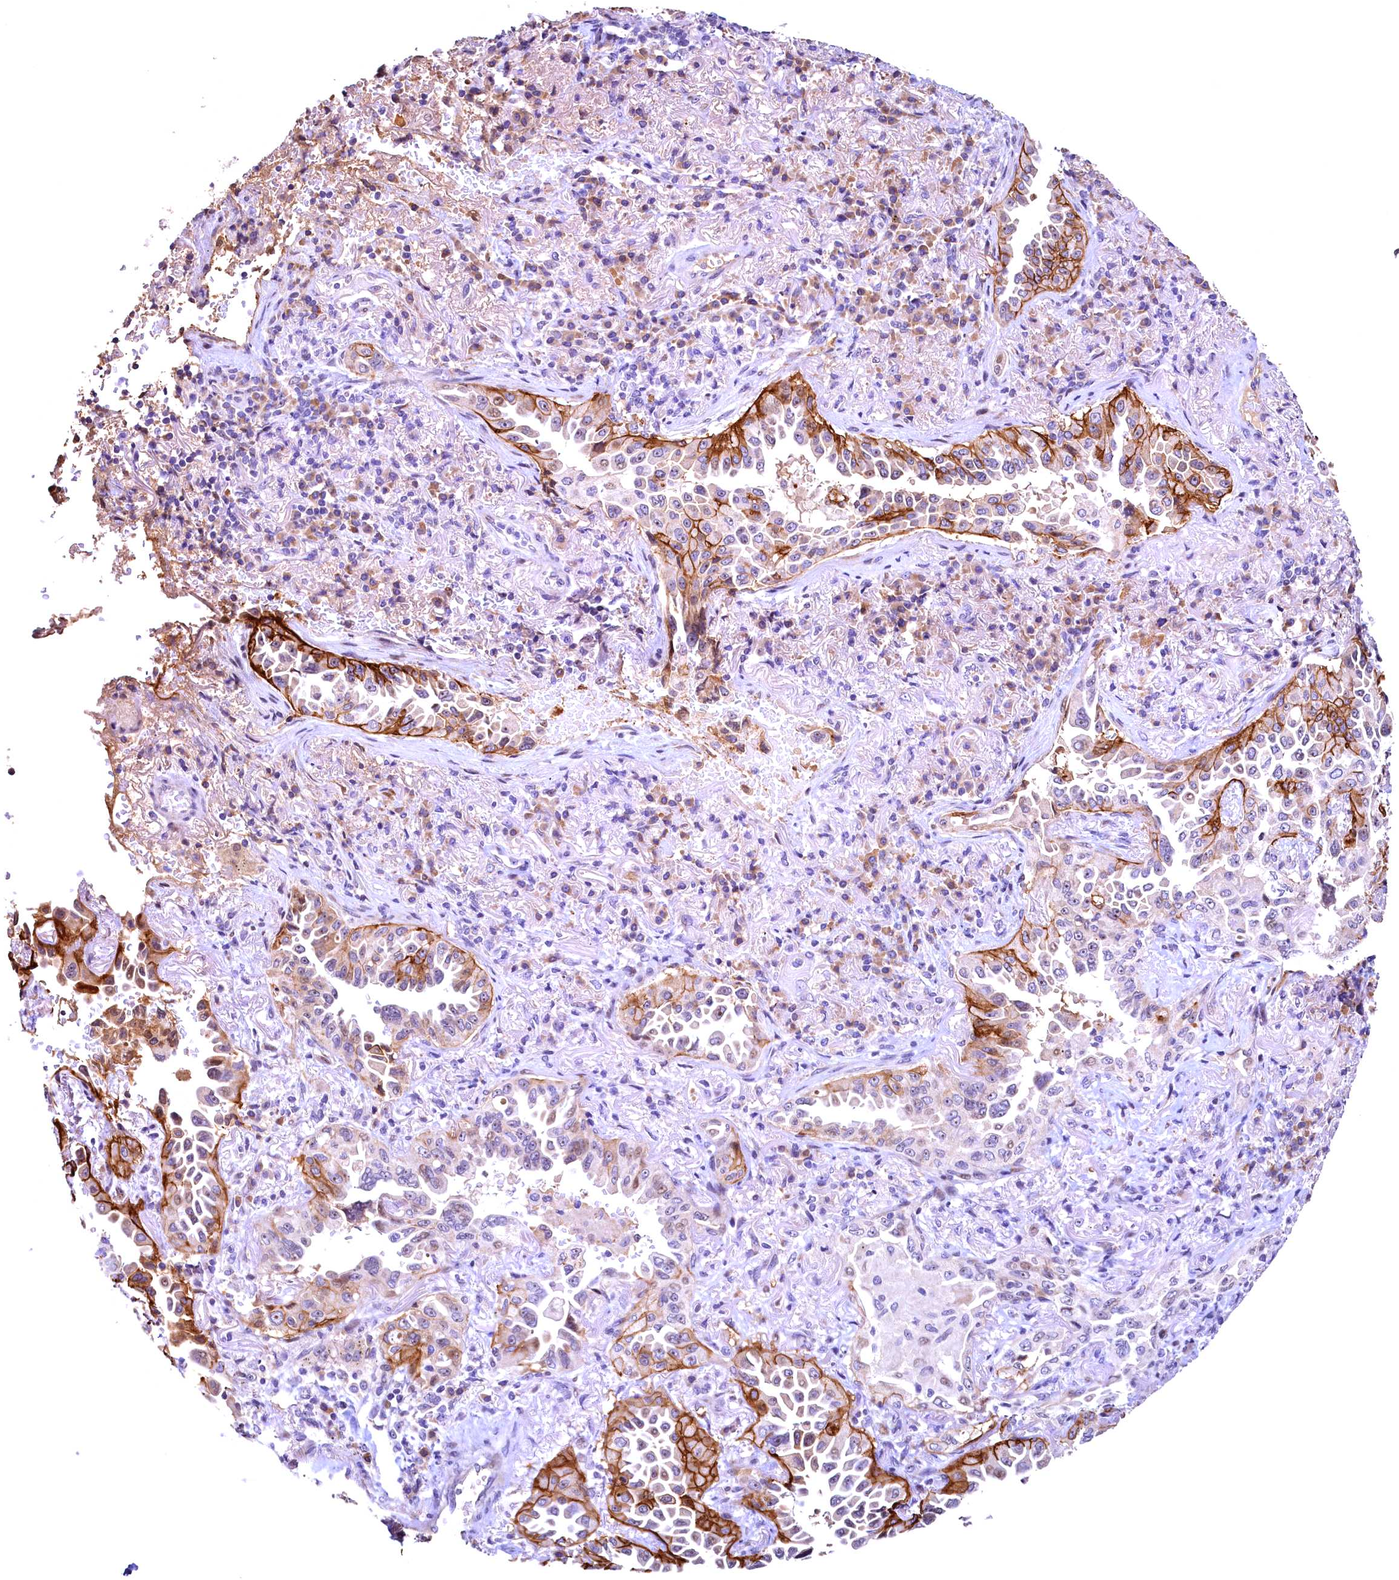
{"staining": {"intensity": "strong", "quantity": "25%-75%", "location": "cytoplasmic/membranous"}, "tissue": "lung cancer", "cell_type": "Tumor cells", "image_type": "cancer", "snomed": [{"axis": "morphology", "description": "Adenocarcinoma, NOS"}, {"axis": "topography", "description": "Lung"}], "caption": "Immunohistochemical staining of adenocarcinoma (lung) reveals strong cytoplasmic/membranous protein staining in about 25%-75% of tumor cells.", "gene": "LATS2", "patient": {"sex": "female", "age": 69}}